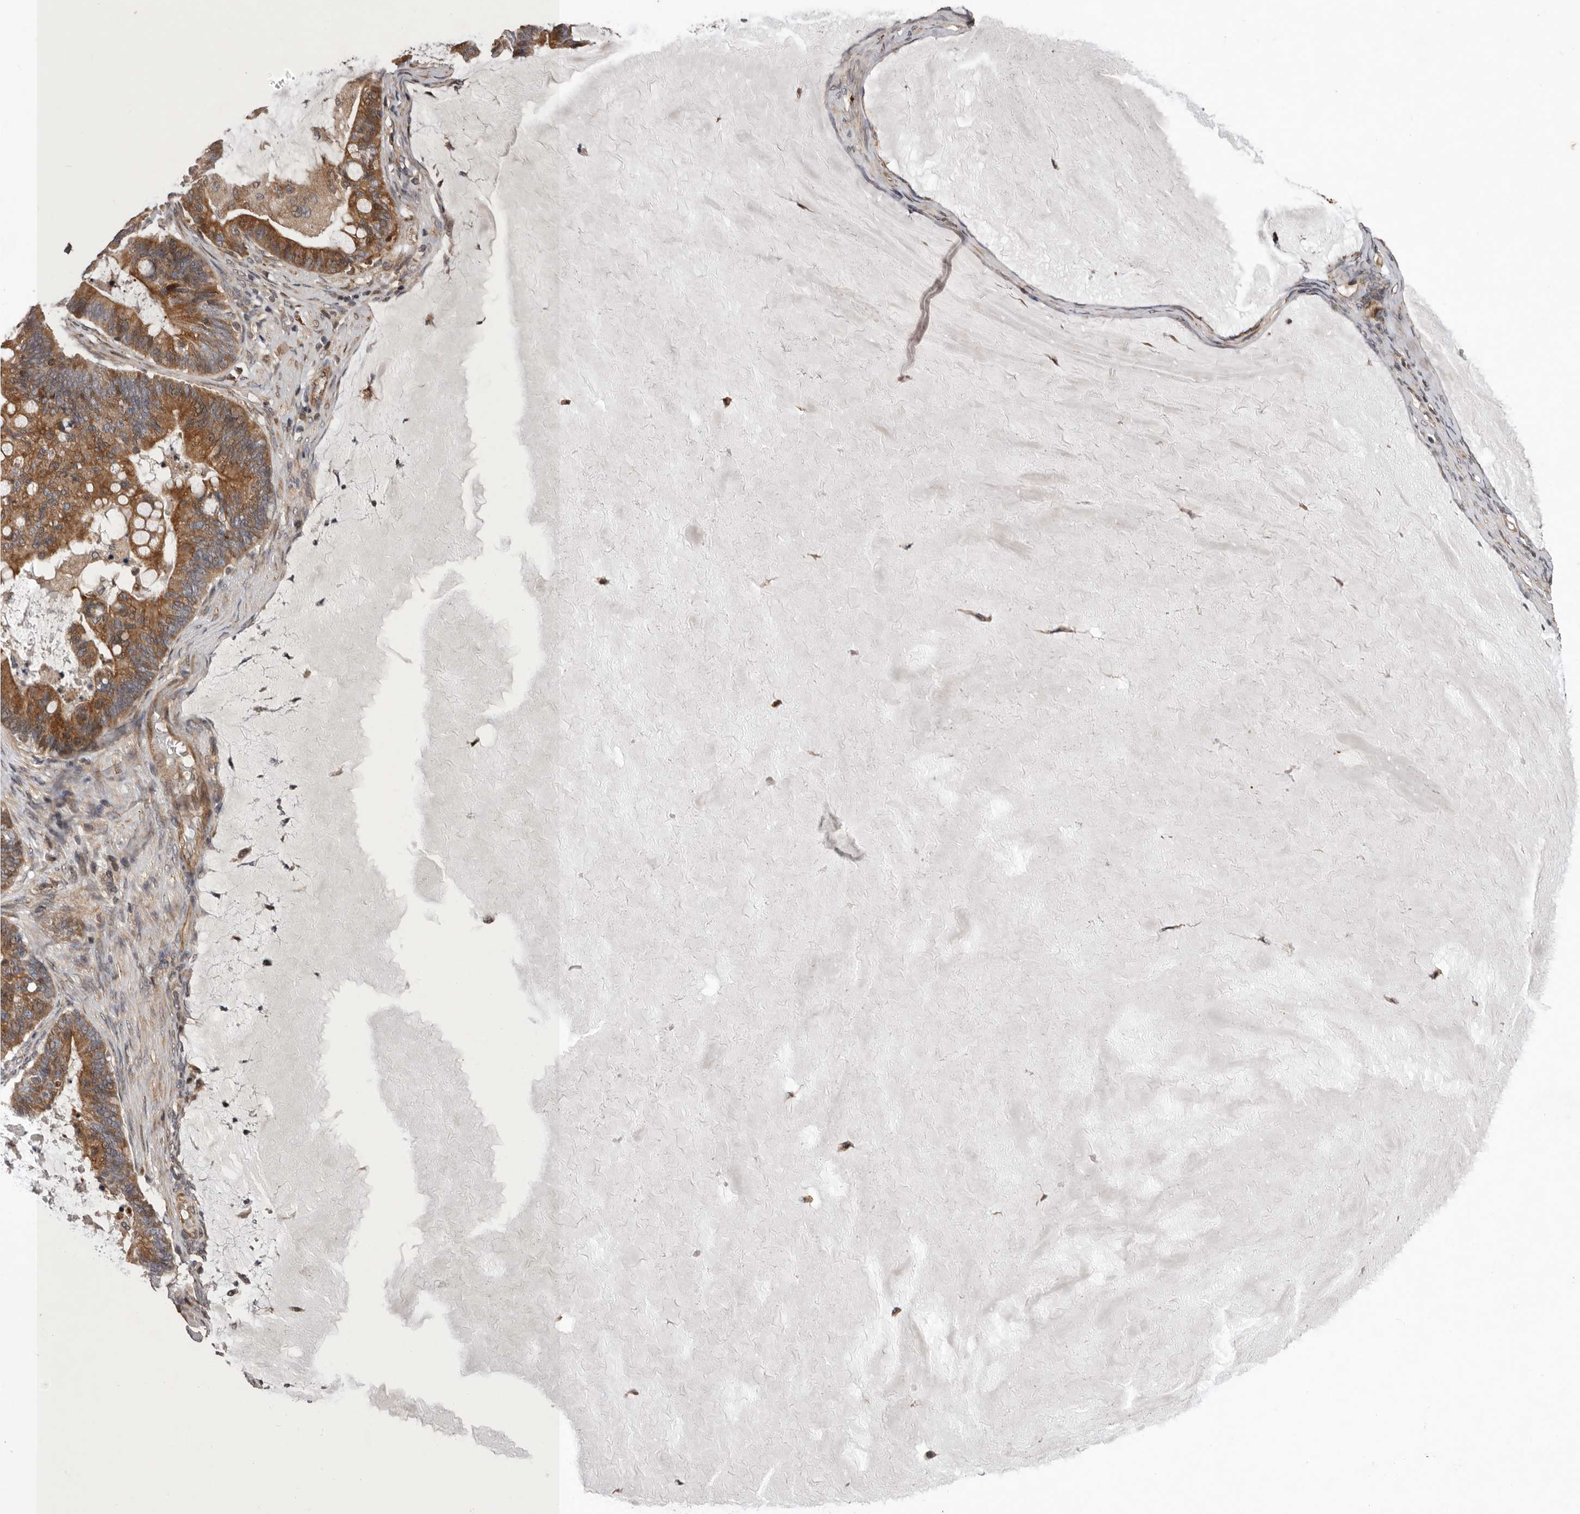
{"staining": {"intensity": "moderate", "quantity": ">75%", "location": "cytoplasmic/membranous"}, "tissue": "ovarian cancer", "cell_type": "Tumor cells", "image_type": "cancer", "snomed": [{"axis": "morphology", "description": "Cystadenocarcinoma, mucinous, NOS"}, {"axis": "topography", "description": "Ovary"}], "caption": "Immunohistochemistry (IHC) micrograph of ovarian cancer stained for a protein (brown), which reveals medium levels of moderate cytoplasmic/membranous expression in approximately >75% of tumor cells.", "gene": "GADD45B", "patient": {"sex": "female", "age": 61}}